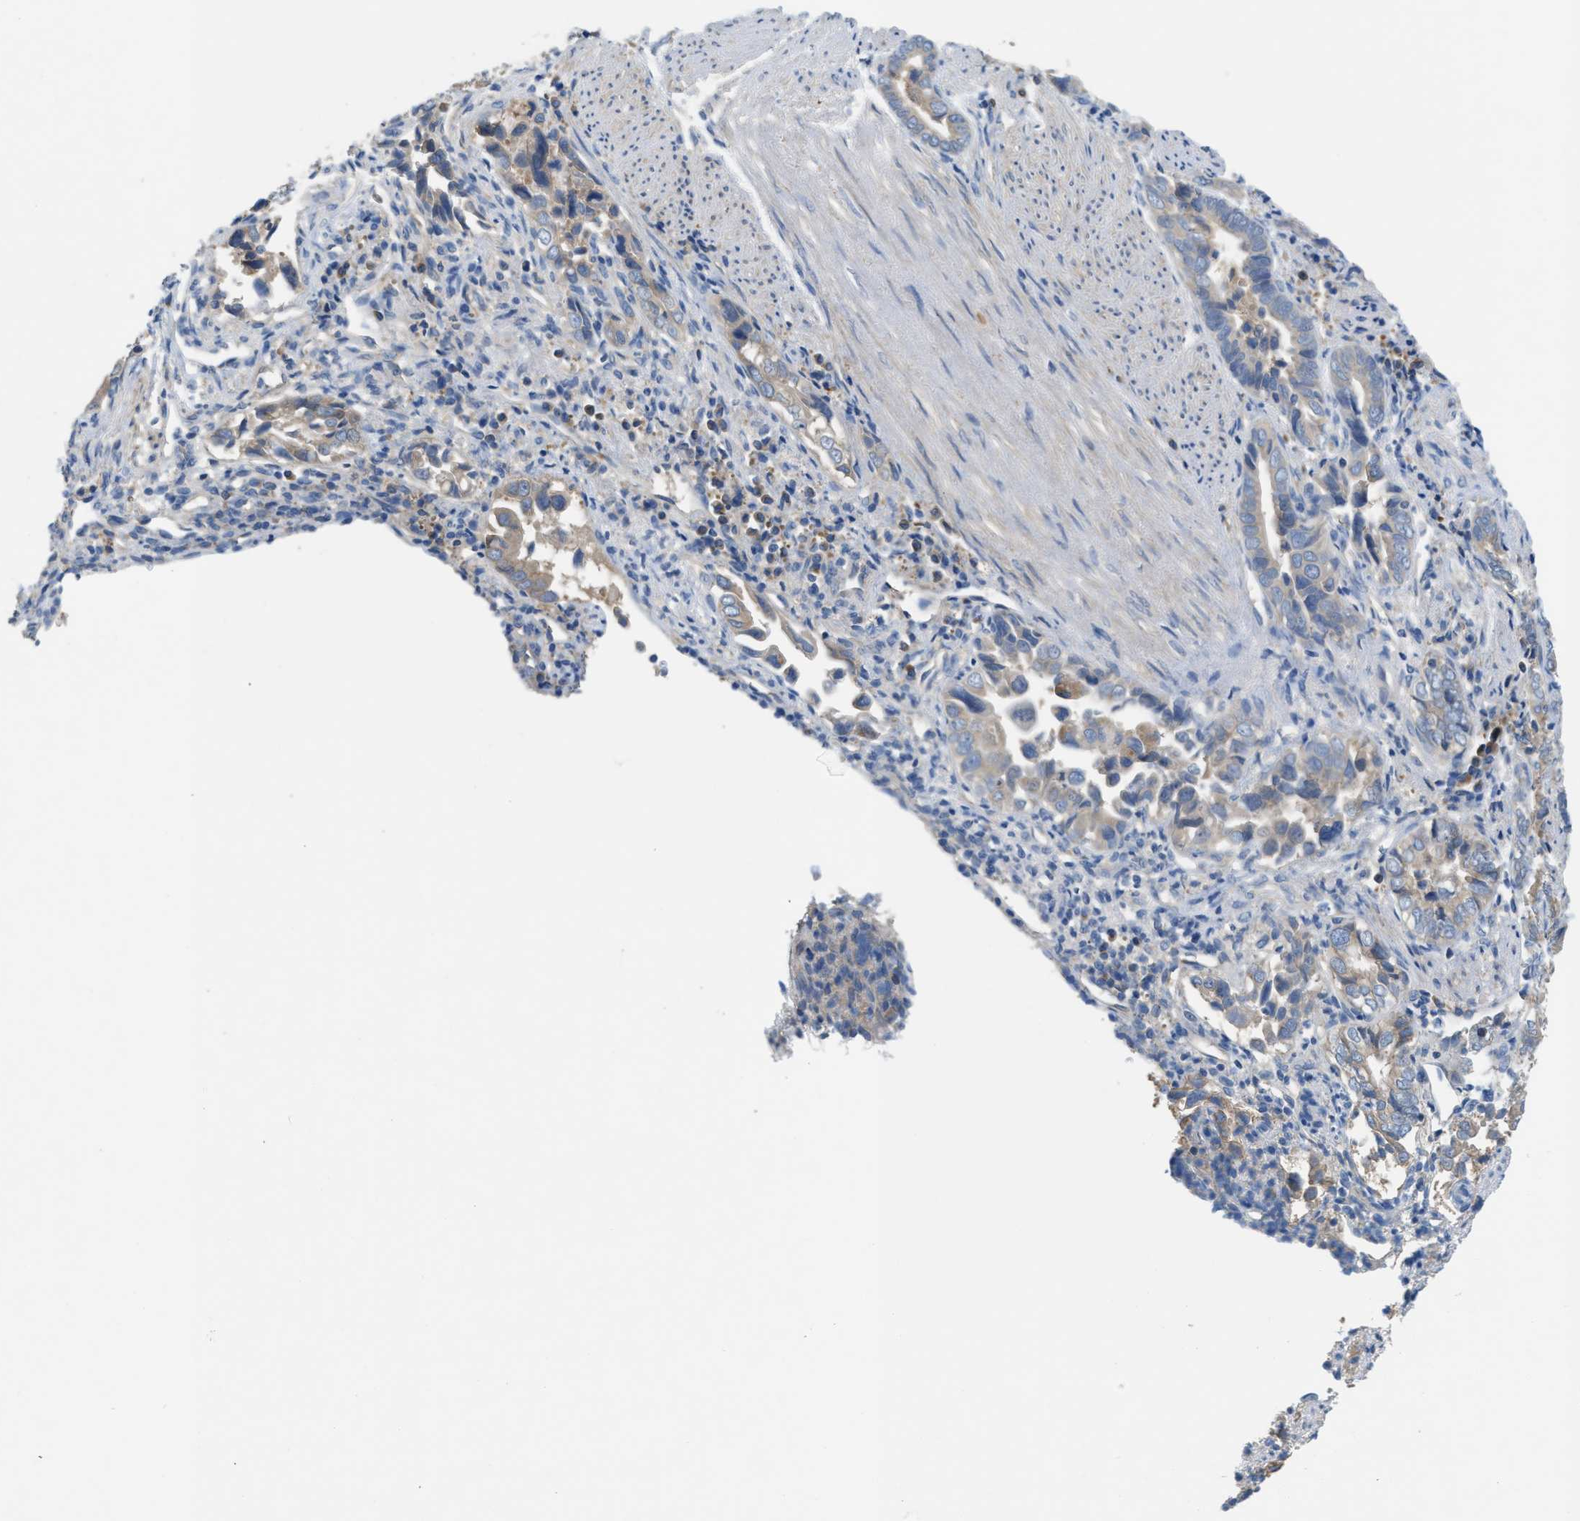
{"staining": {"intensity": "weak", "quantity": "25%-75%", "location": "cytoplasmic/membranous"}, "tissue": "liver cancer", "cell_type": "Tumor cells", "image_type": "cancer", "snomed": [{"axis": "morphology", "description": "Cholangiocarcinoma"}, {"axis": "topography", "description": "Liver"}], "caption": "Immunohistochemistry (IHC) (DAB (3,3'-diaminobenzidine)) staining of liver cancer shows weak cytoplasmic/membranous protein positivity in approximately 25%-75% of tumor cells. (DAB (3,3'-diaminobenzidine) IHC with brightfield microscopy, high magnification).", "gene": "UBA5", "patient": {"sex": "female", "age": 79}}